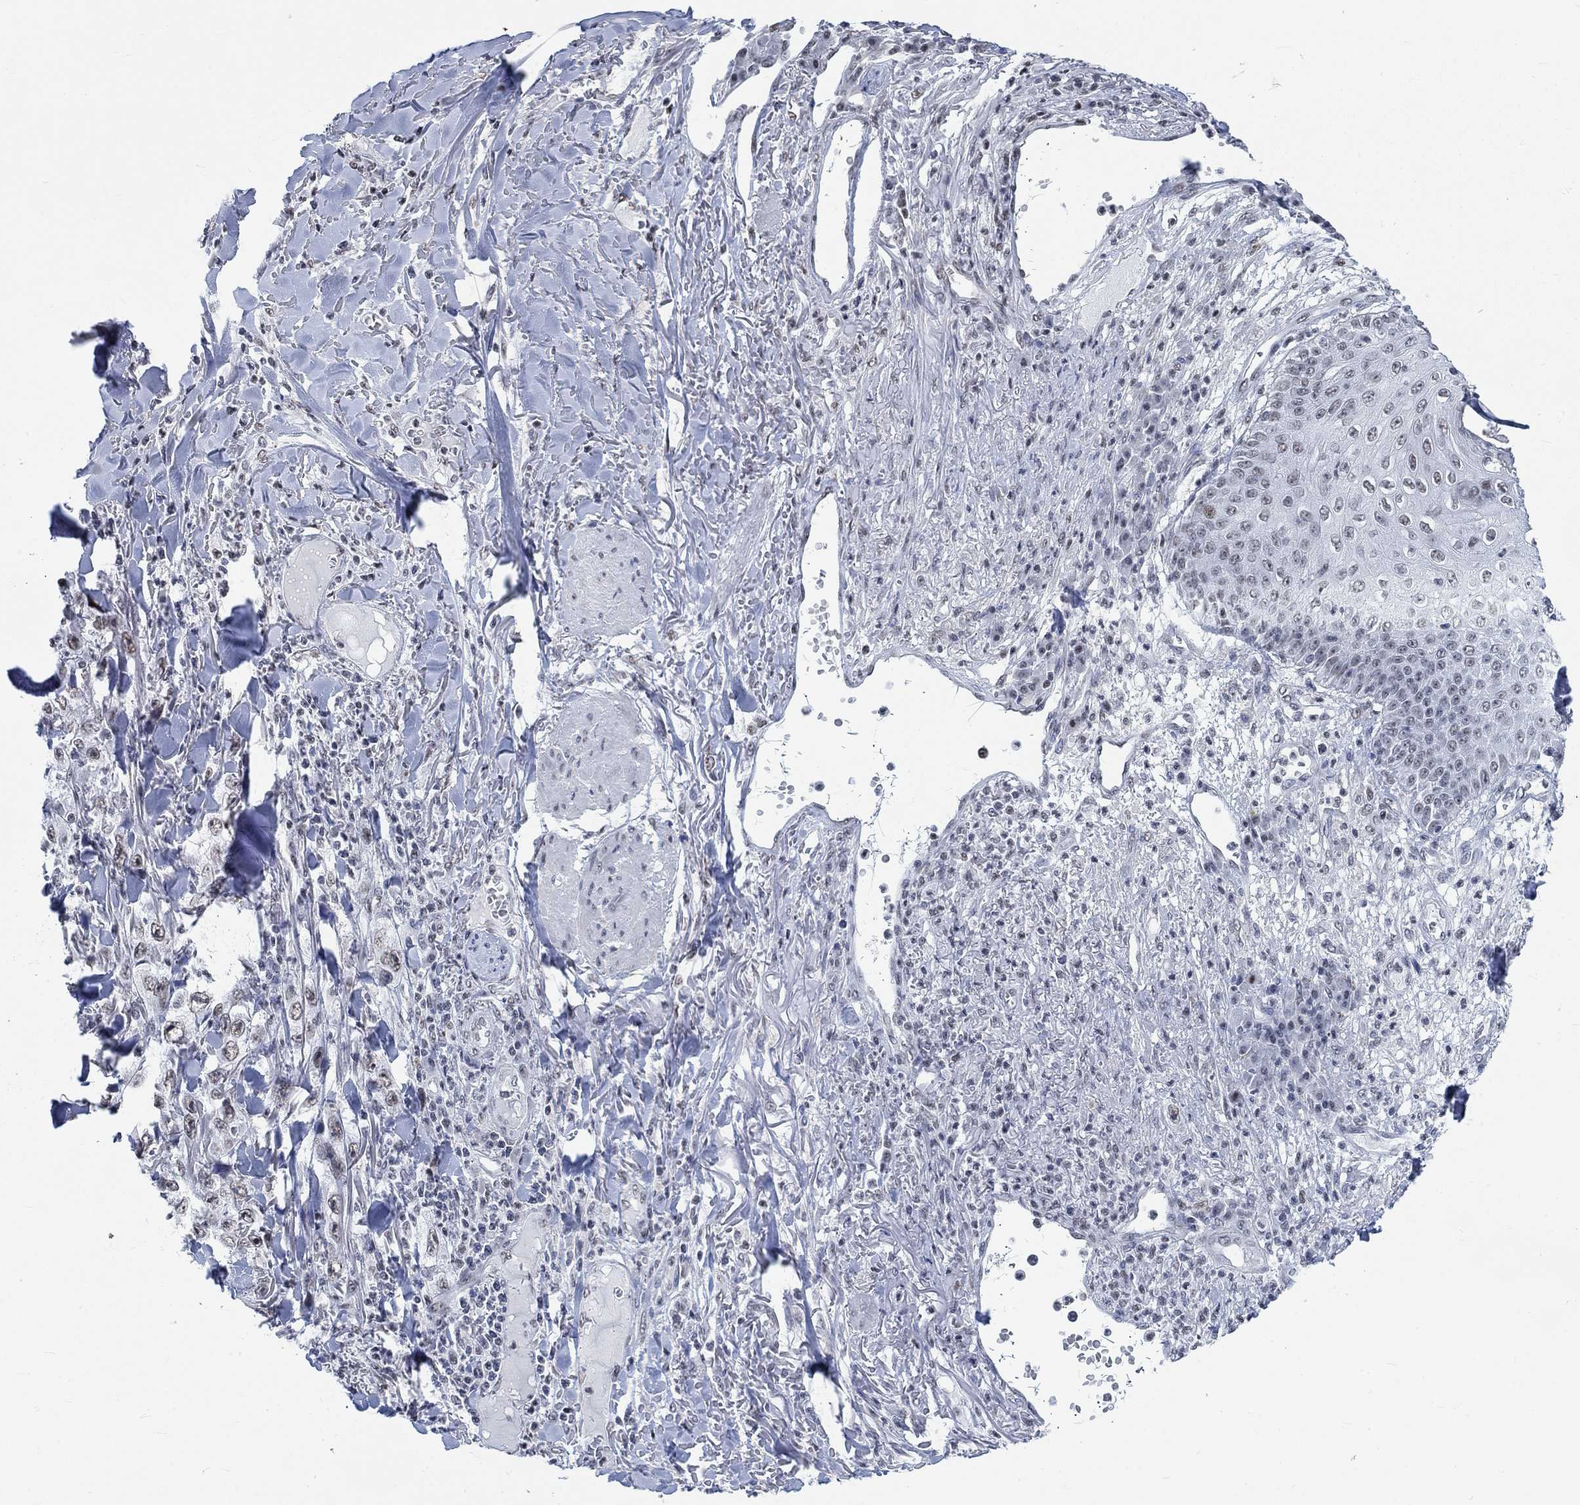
{"staining": {"intensity": "negative", "quantity": "none", "location": "none"}, "tissue": "skin cancer", "cell_type": "Tumor cells", "image_type": "cancer", "snomed": [{"axis": "morphology", "description": "Squamous cell carcinoma, NOS"}, {"axis": "topography", "description": "Skin"}], "caption": "Photomicrograph shows no significant protein staining in tumor cells of squamous cell carcinoma (skin). Brightfield microscopy of IHC stained with DAB (3,3'-diaminobenzidine) (brown) and hematoxylin (blue), captured at high magnification.", "gene": "KCNH8", "patient": {"sex": "male", "age": 82}}